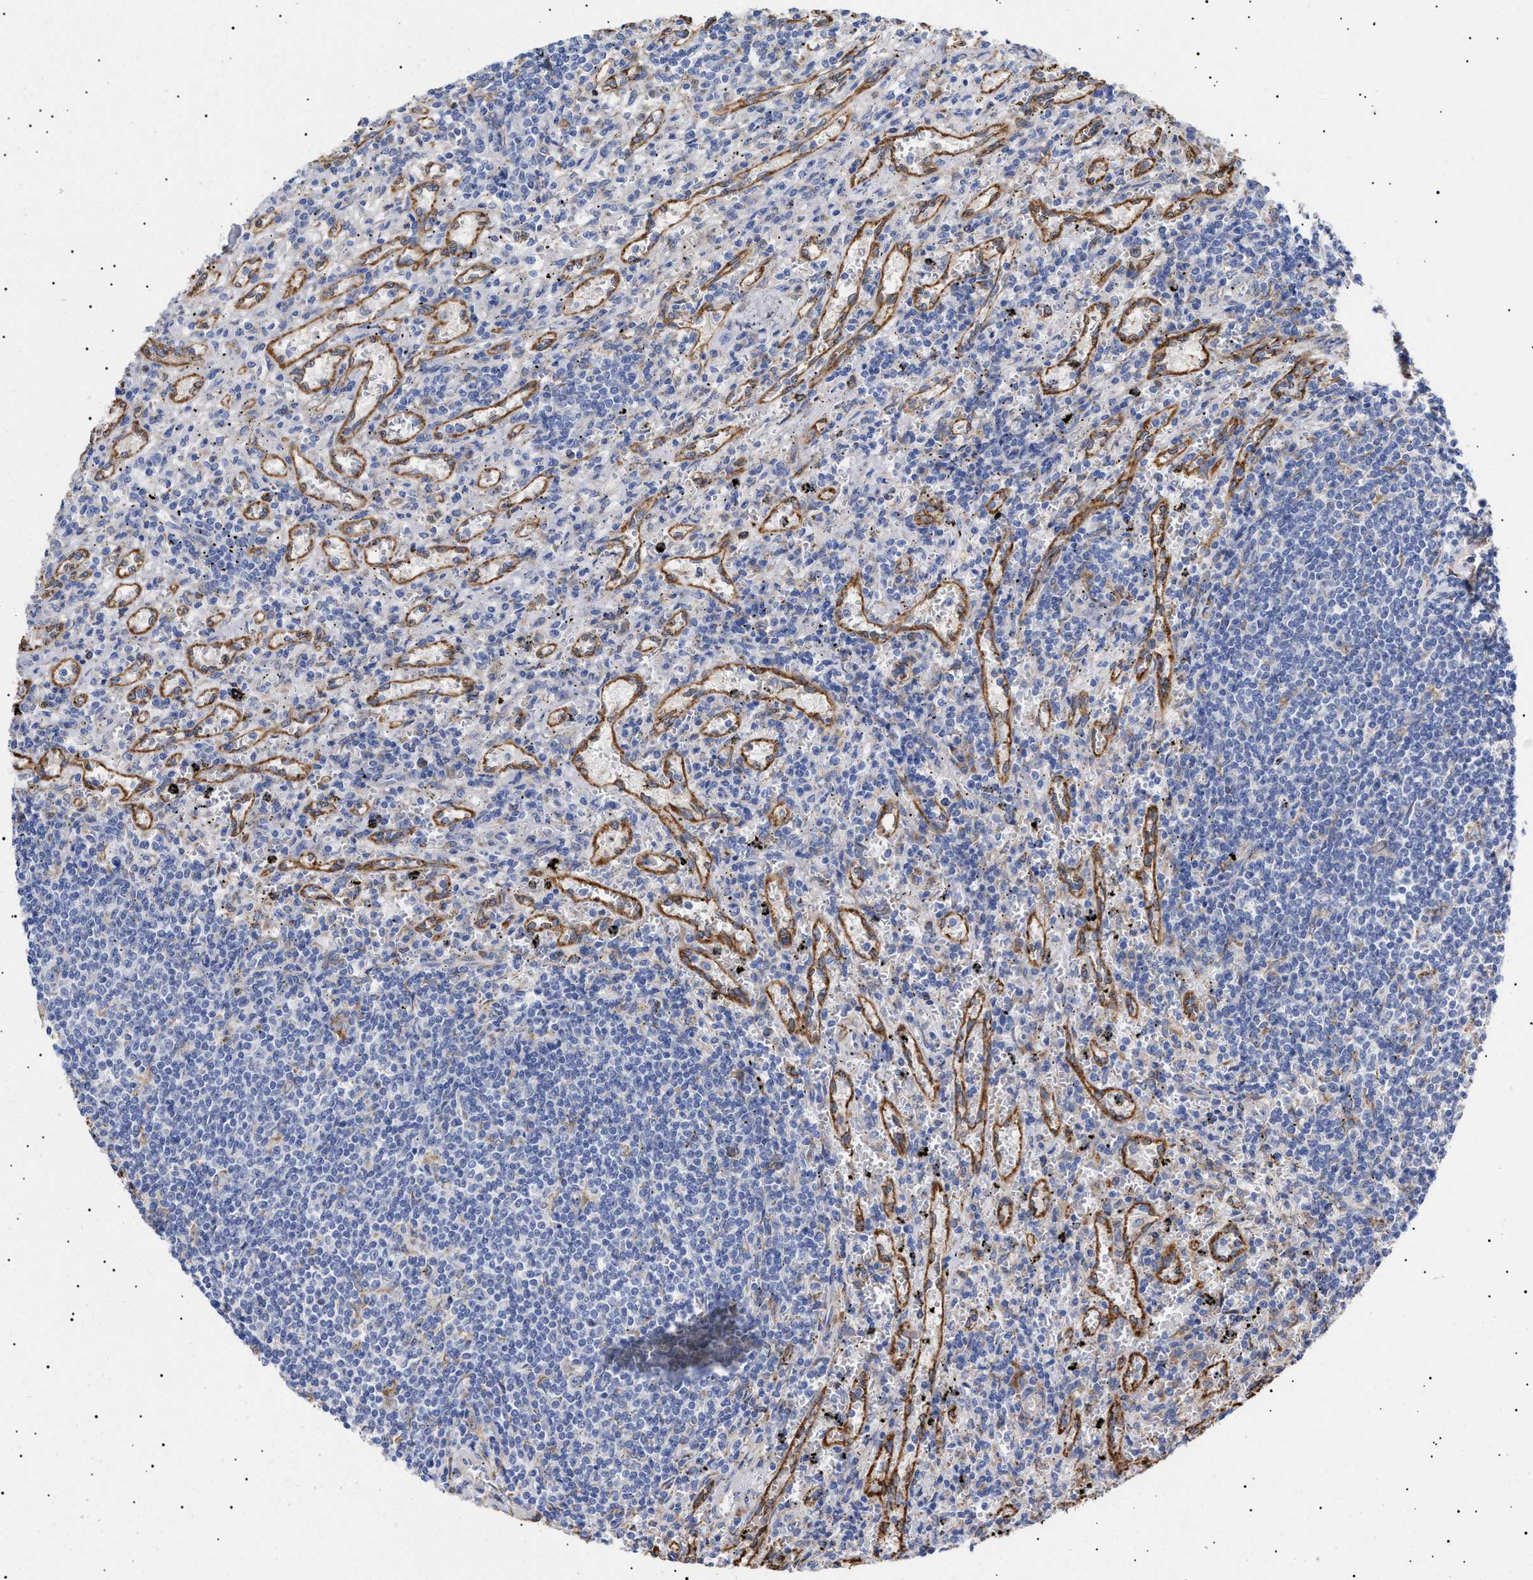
{"staining": {"intensity": "negative", "quantity": "none", "location": "none"}, "tissue": "lymphoma", "cell_type": "Tumor cells", "image_type": "cancer", "snomed": [{"axis": "morphology", "description": "Malignant lymphoma, non-Hodgkin's type, Low grade"}, {"axis": "topography", "description": "Spleen"}], "caption": "DAB immunohistochemical staining of lymphoma displays no significant expression in tumor cells.", "gene": "ERCC6L2", "patient": {"sex": "male", "age": 76}}